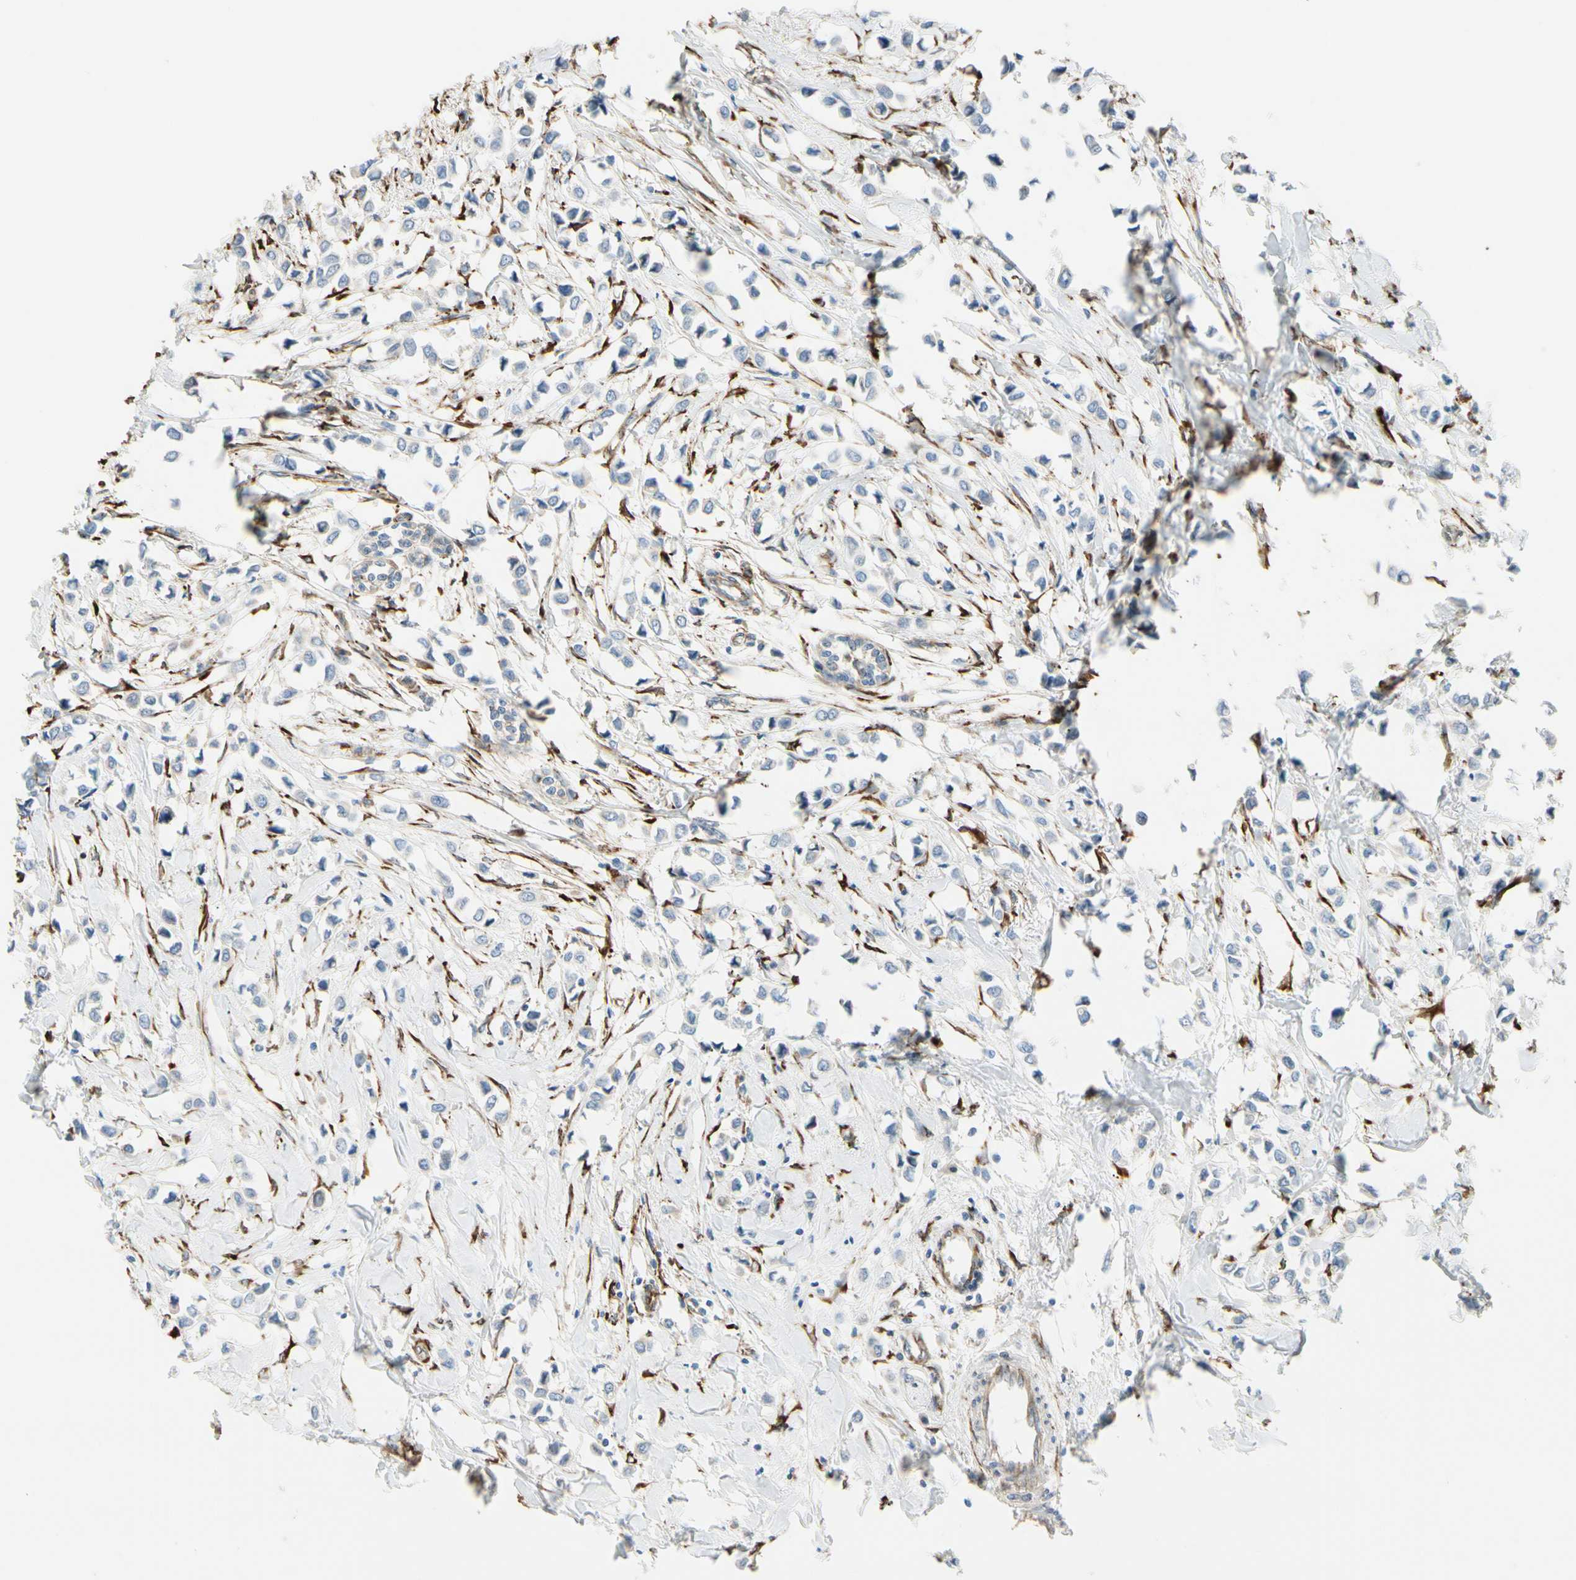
{"staining": {"intensity": "weak", "quantity": "<25%", "location": "cytoplasmic/membranous"}, "tissue": "breast cancer", "cell_type": "Tumor cells", "image_type": "cancer", "snomed": [{"axis": "morphology", "description": "Lobular carcinoma"}, {"axis": "topography", "description": "Breast"}], "caption": "A high-resolution photomicrograph shows immunohistochemistry (IHC) staining of breast cancer (lobular carcinoma), which reveals no significant staining in tumor cells.", "gene": "FKBP7", "patient": {"sex": "female", "age": 51}}